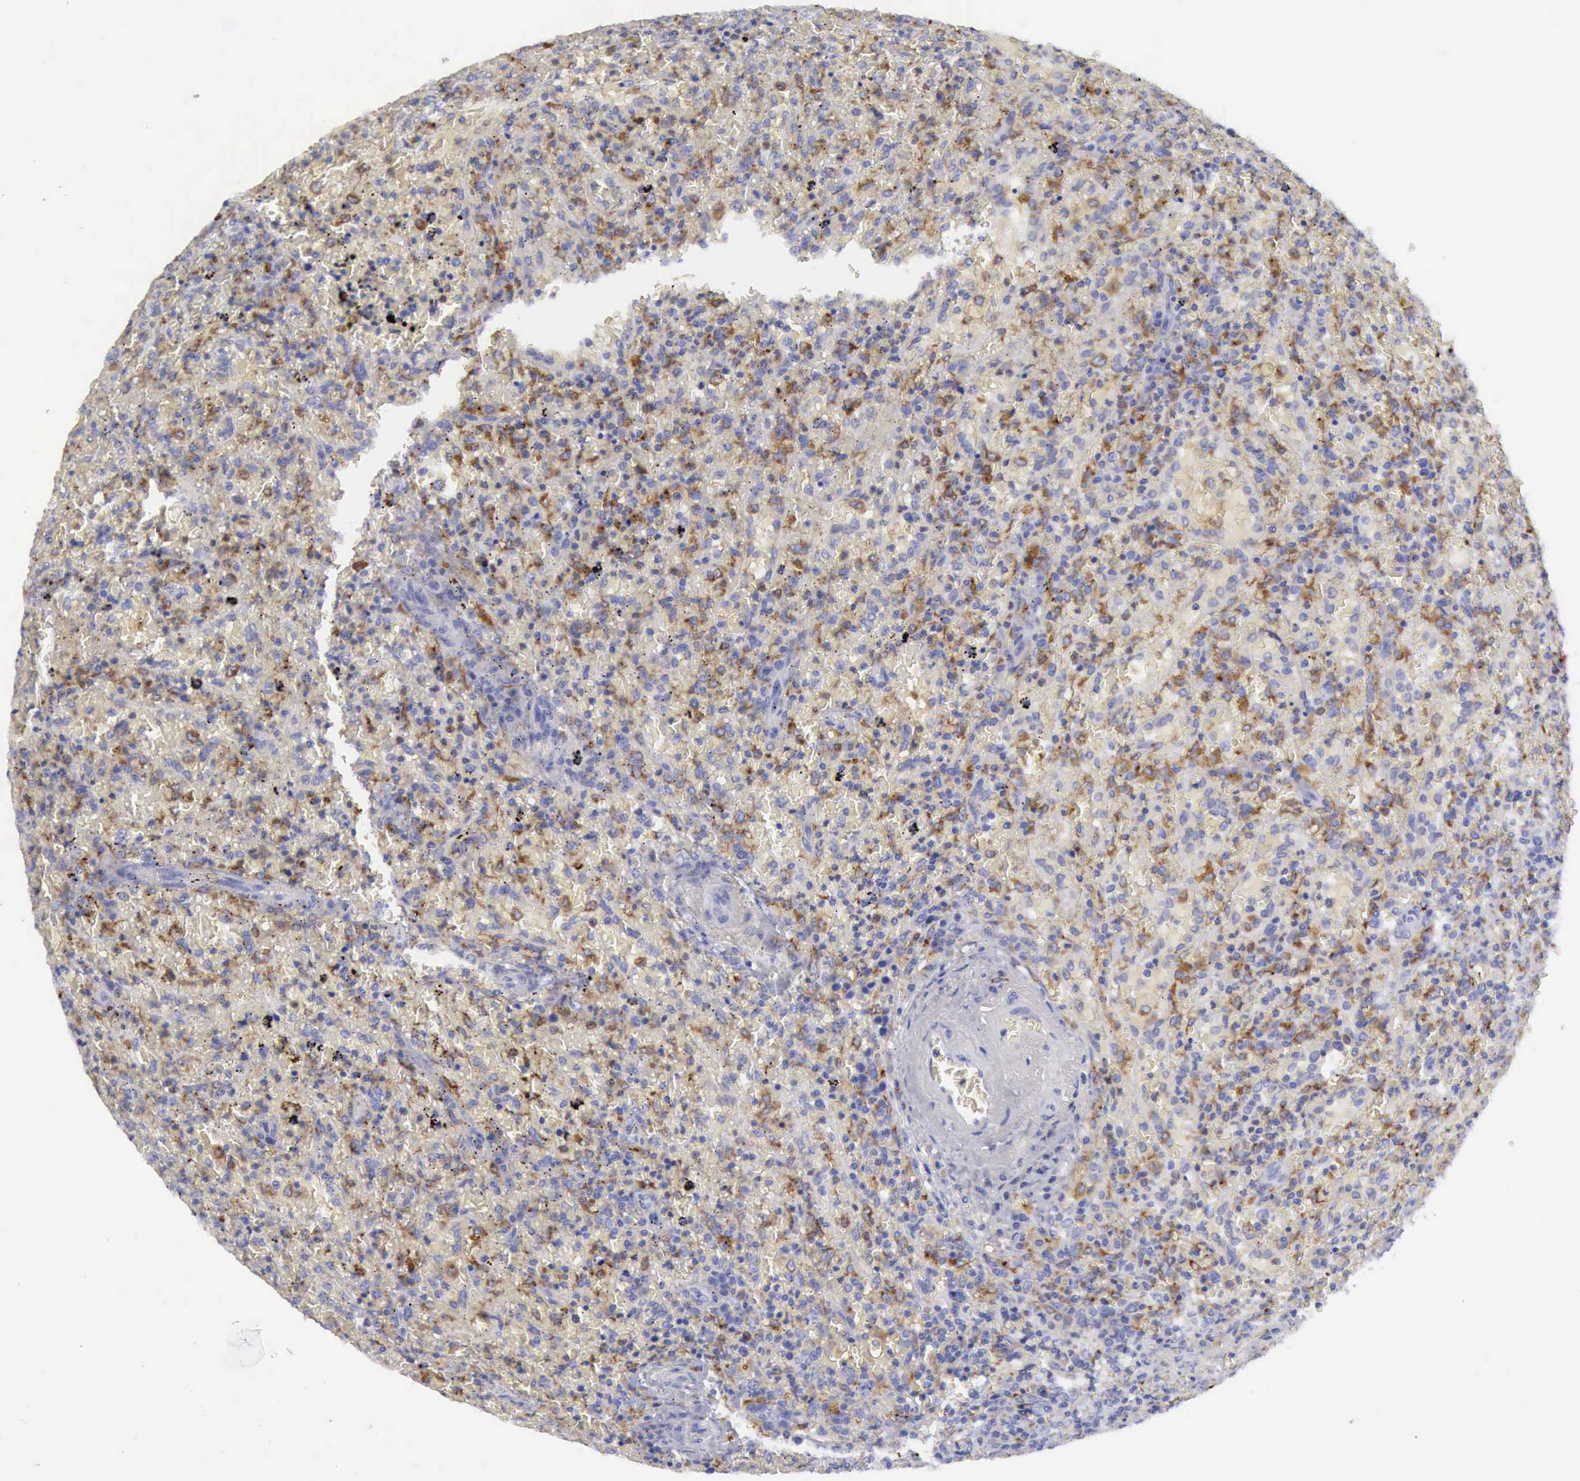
{"staining": {"intensity": "negative", "quantity": "none", "location": "none"}, "tissue": "lymphoma", "cell_type": "Tumor cells", "image_type": "cancer", "snomed": [{"axis": "morphology", "description": "Malignant lymphoma, non-Hodgkin's type, High grade"}, {"axis": "topography", "description": "Spleen"}, {"axis": "topography", "description": "Lymph node"}], "caption": "An image of human lymphoma is negative for staining in tumor cells.", "gene": "CTSS", "patient": {"sex": "female", "age": 70}}